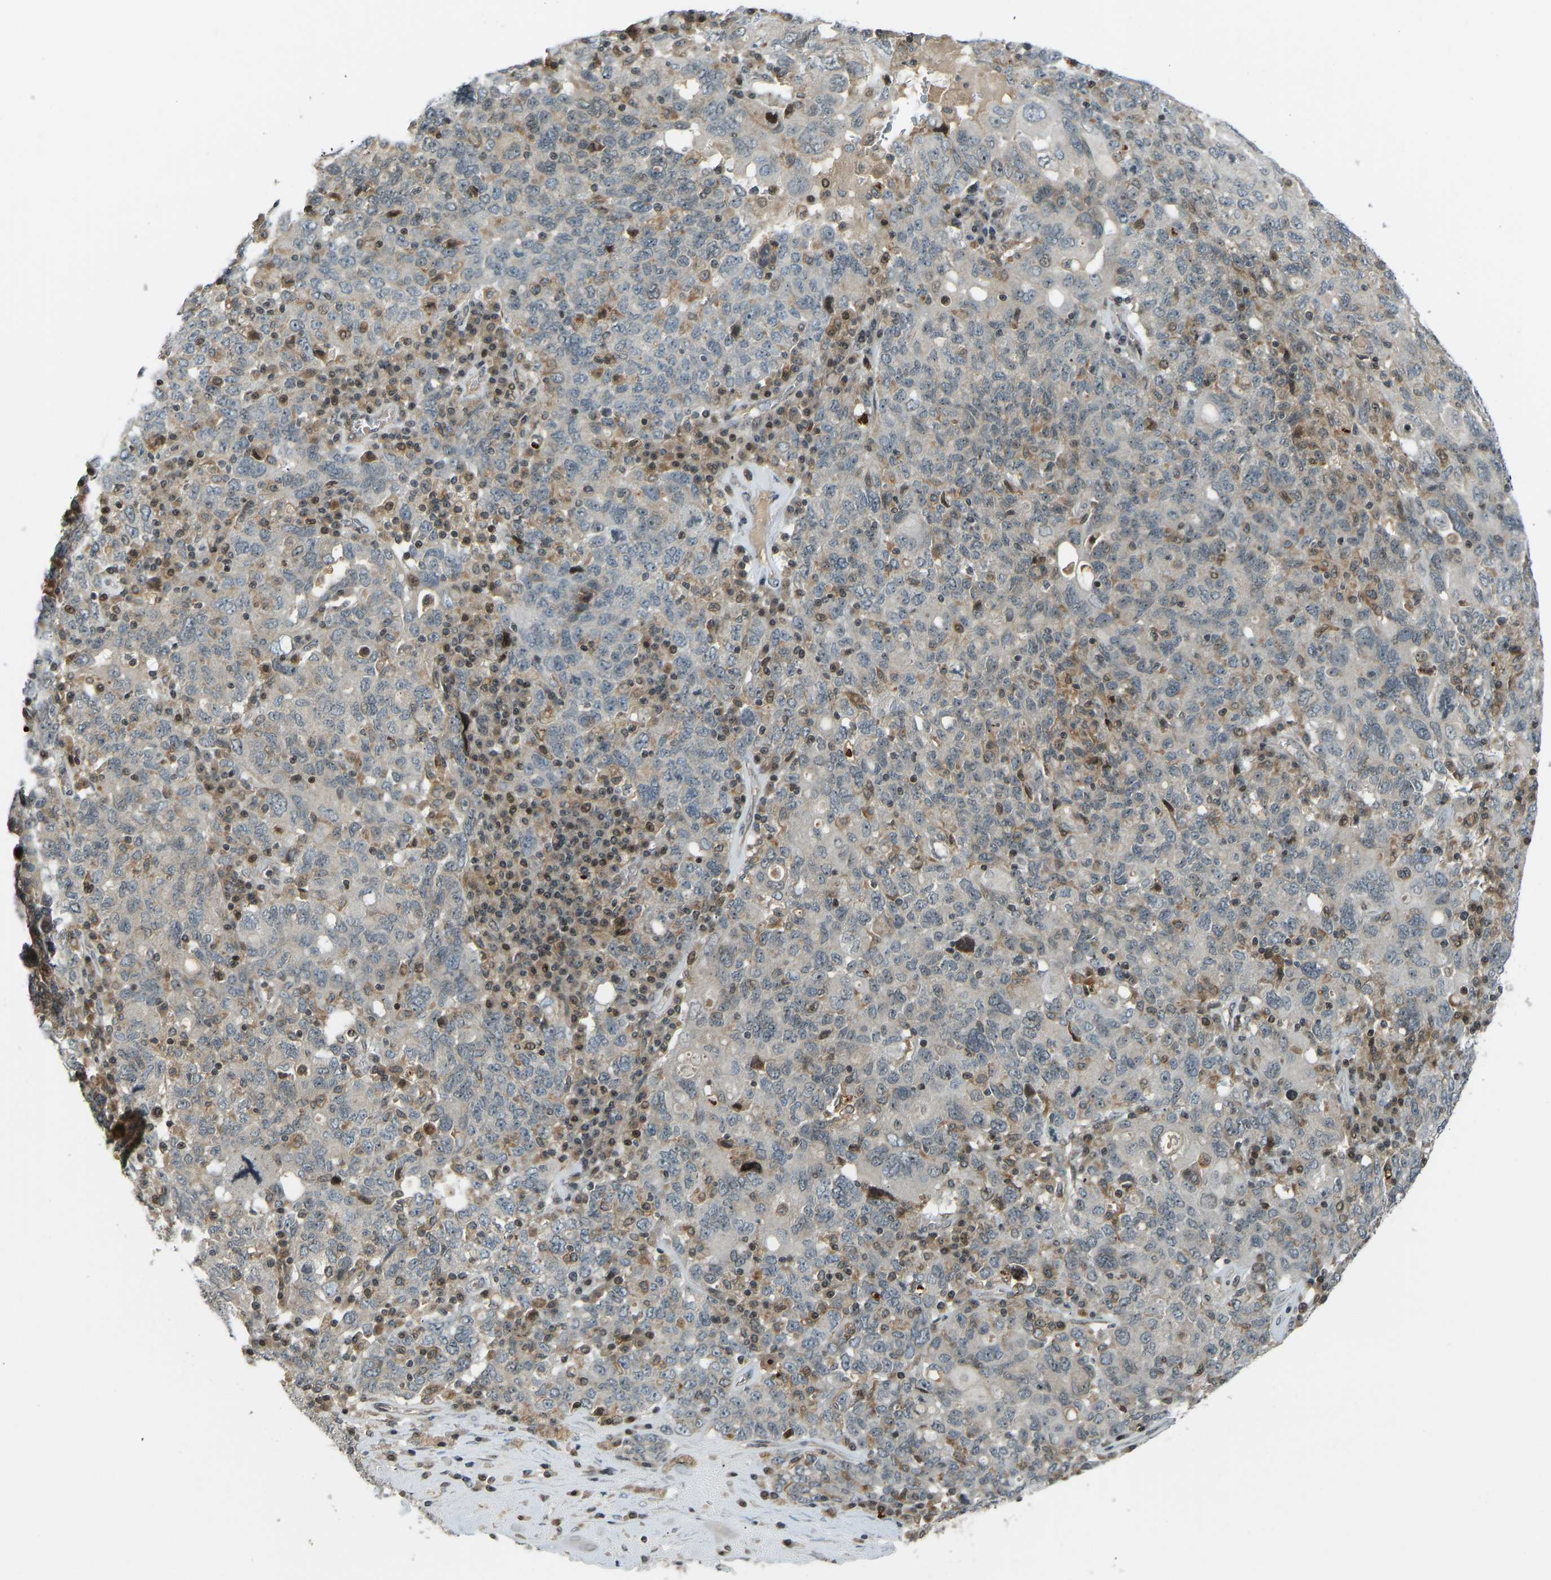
{"staining": {"intensity": "negative", "quantity": "none", "location": "none"}, "tissue": "ovarian cancer", "cell_type": "Tumor cells", "image_type": "cancer", "snomed": [{"axis": "morphology", "description": "Carcinoma, endometroid"}, {"axis": "topography", "description": "Ovary"}], "caption": "Endometroid carcinoma (ovarian) stained for a protein using immunohistochemistry (IHC) exhibits no positivity tumor cells.", "gene": "SVOPL", "patient": {"sex": "female", "age": 62}}